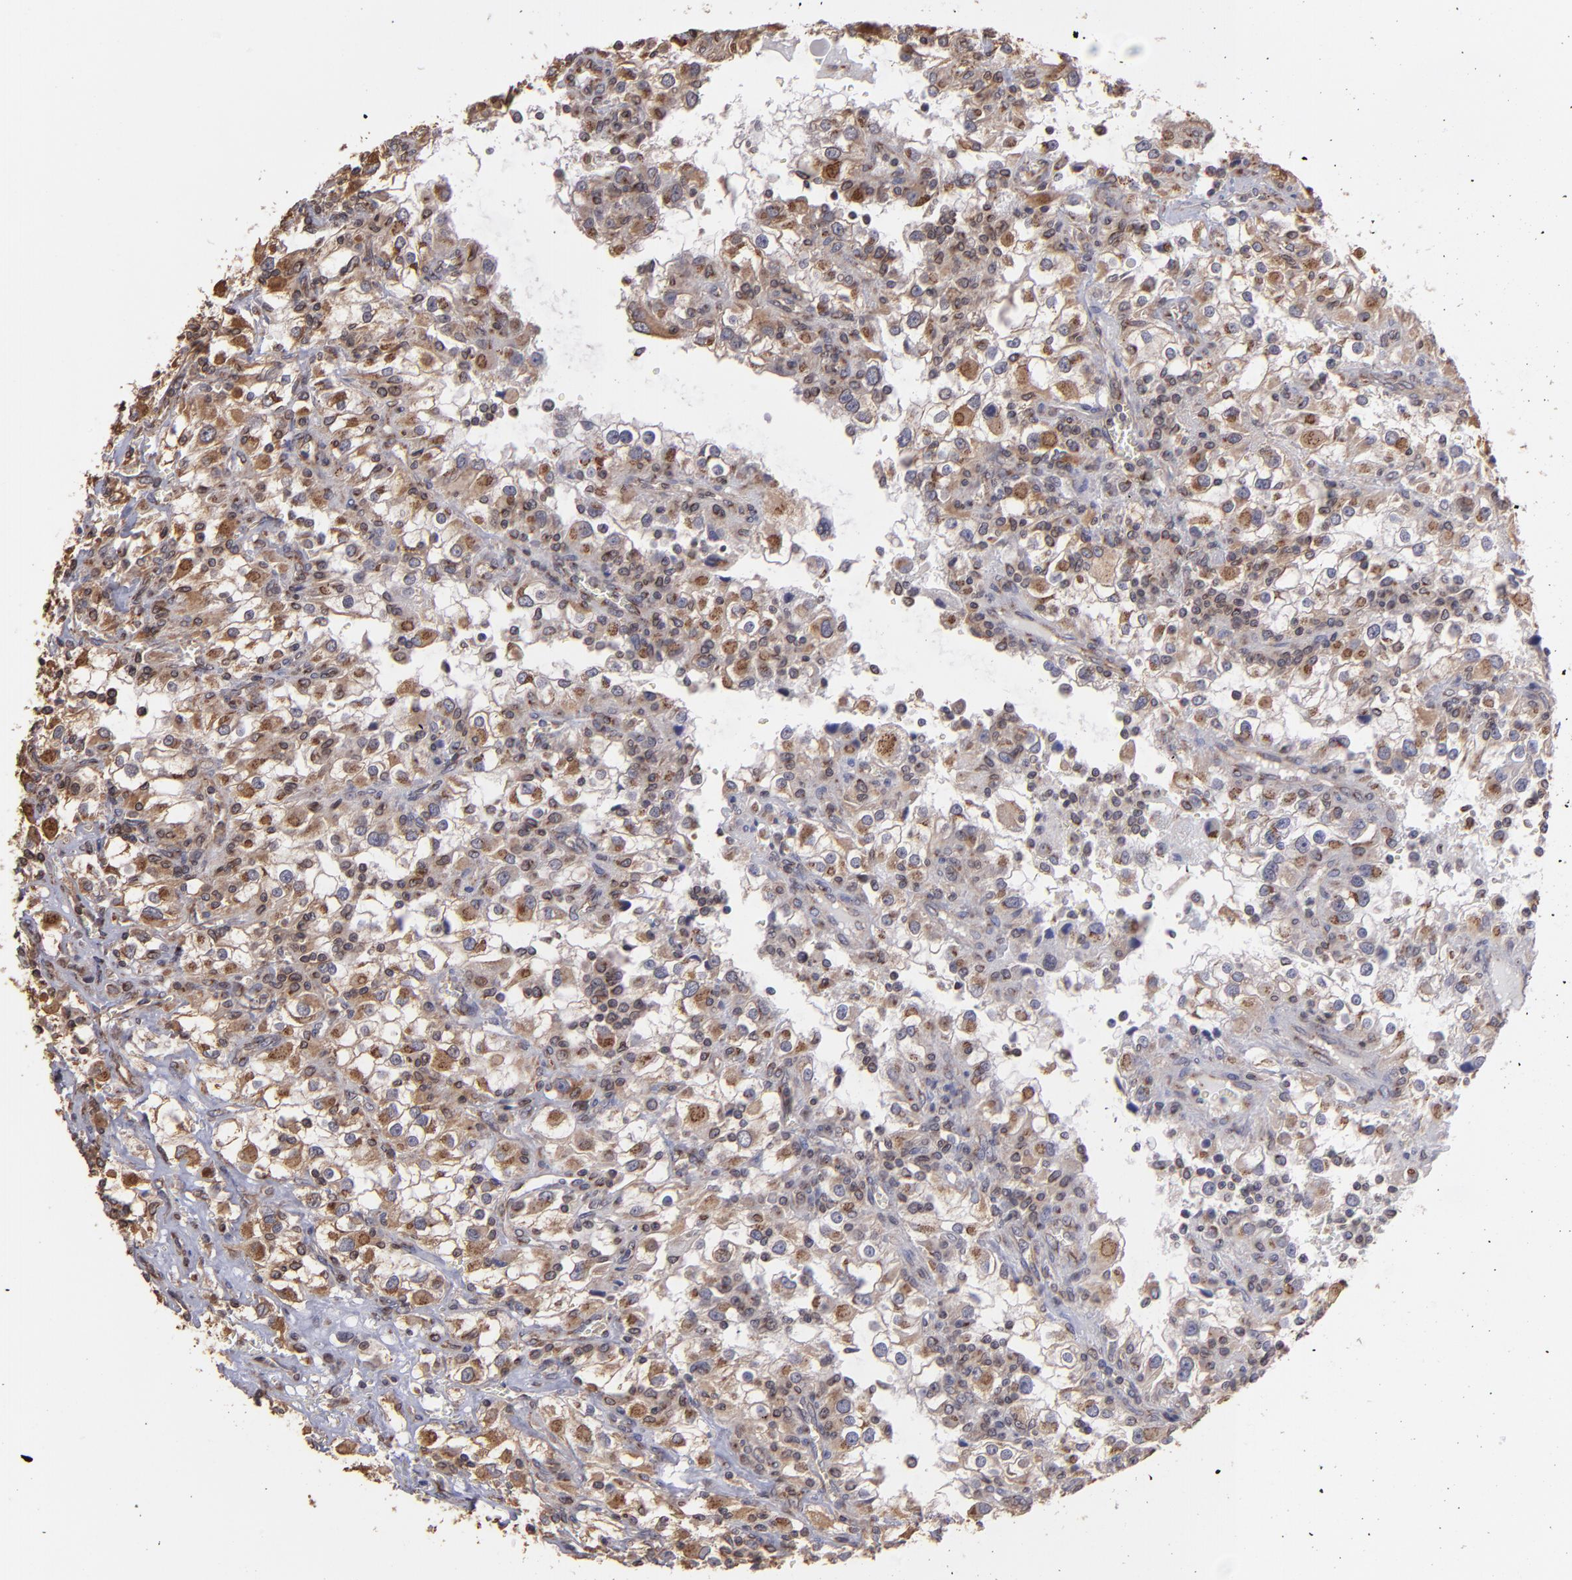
{"staining": {"intensity": "moderate", "quantity": "25%-75%", "location": "cytoplasmic/membranous"}, "tissue": "renal cancer", "cell_type": "Tumor cells", "image_type": "cancer", "snomed": [{"axis": "morphology", "description": "Adenocarcinoma, NOS"}, {"axis": "topography", "description": "Kidney"}], "caption": "Protein analysis of renal cancer tissue reveals moderate cytoplasmic/membranous staining in approximately 25%-75% of tumor cells.", "gene": "TRIP11", "patient": {"sex": "female", "age": 52}}